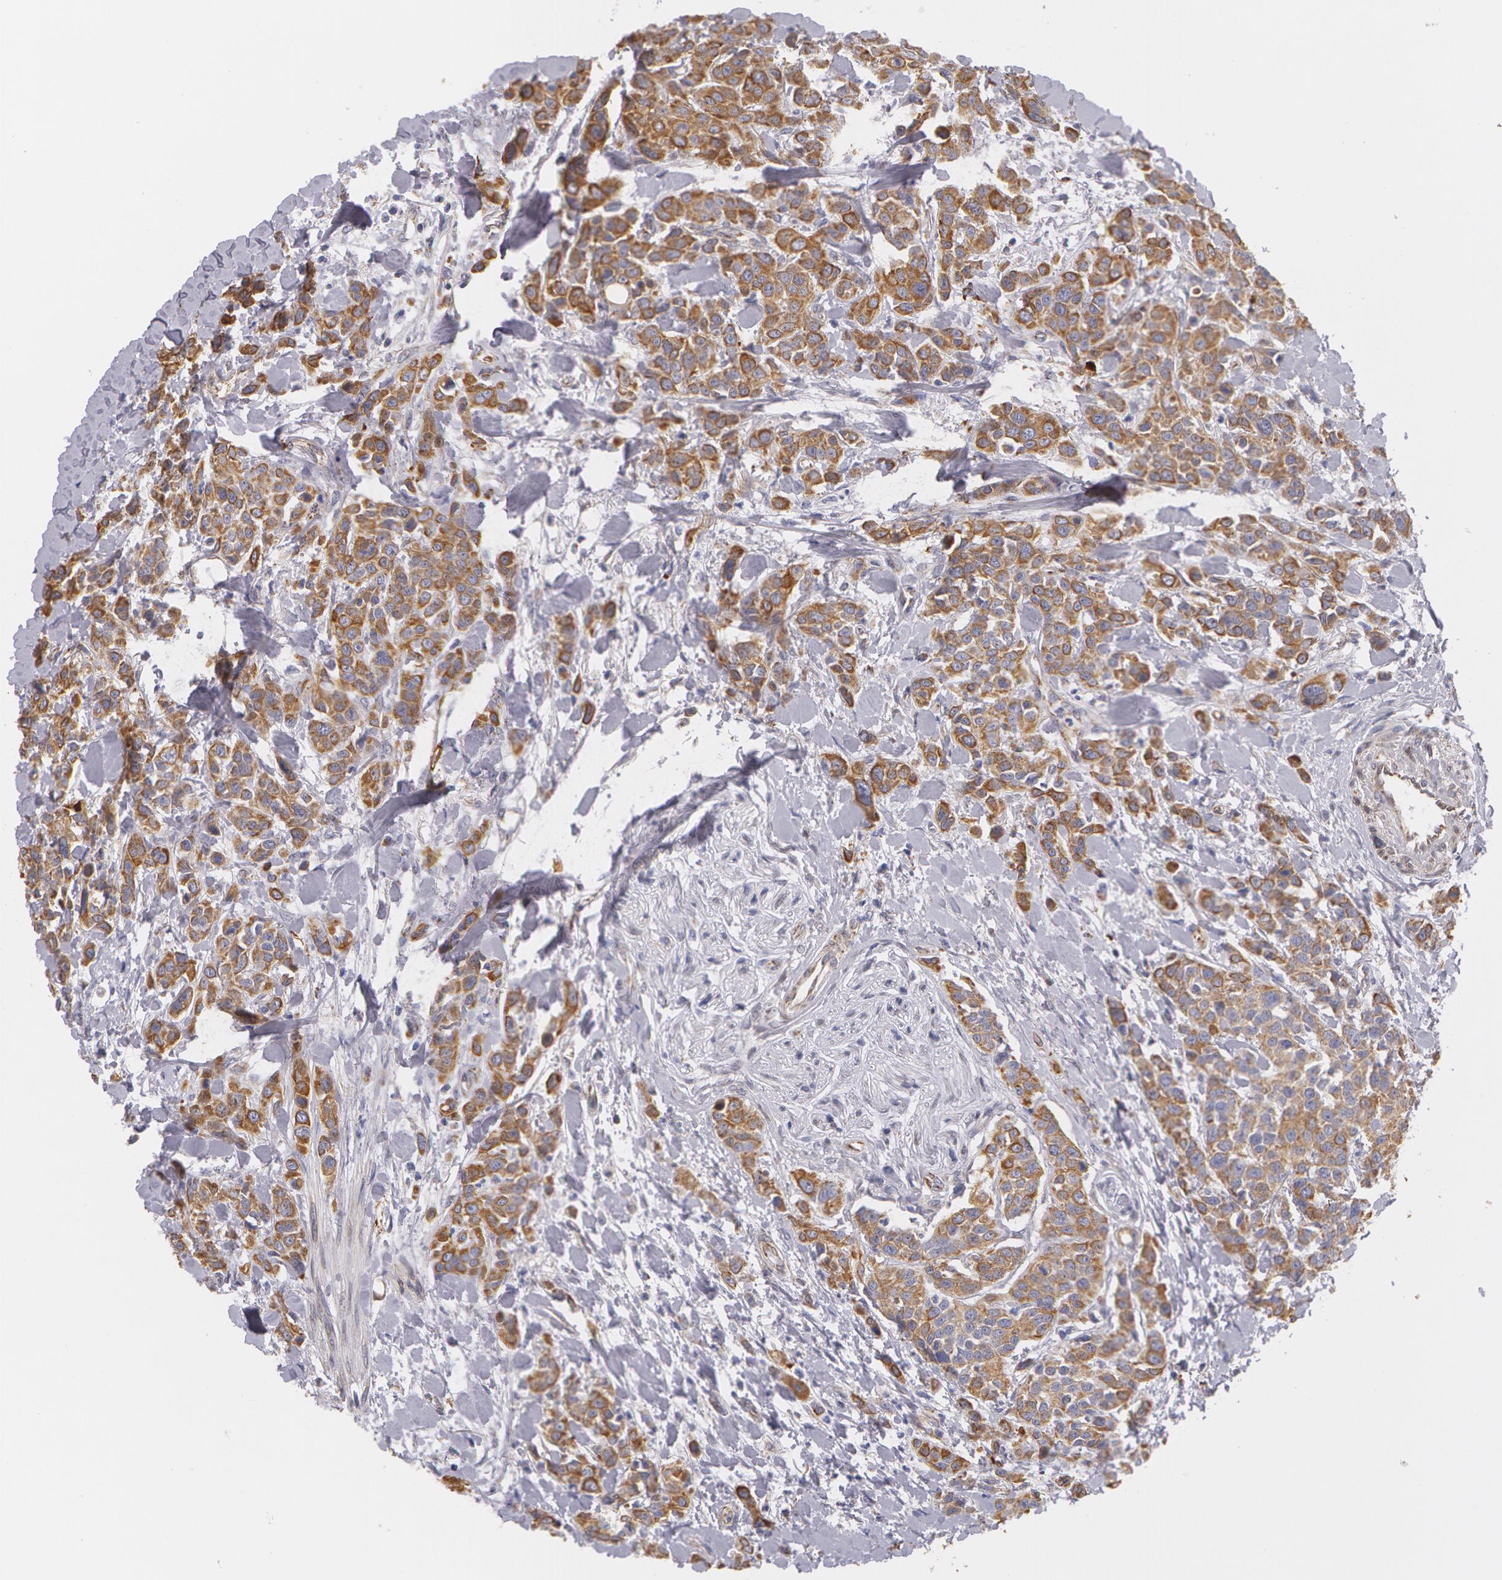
{"staining": {"intensity": "moderate", "quantity": ">75%", "location": "cytoplasmic/membranous"}, "tissue": "urothelial cancer", "cell_type": "Tumor cells", "image_type": "cancer", "snomed": [{"axis": "morphology", "description": "Urothelial carcinoma, High grade"}, {"axis": "topography", "description": "Urinary bladder"}], "caption": "This histopathology image displays immunohistochemistry staining of urothelial cancer, with medium moderate cytoplasmic/membranous expression in about >75% of tumor cells.", "gene": "KRT18", "patient": {"sex": "male", "age": 56}}